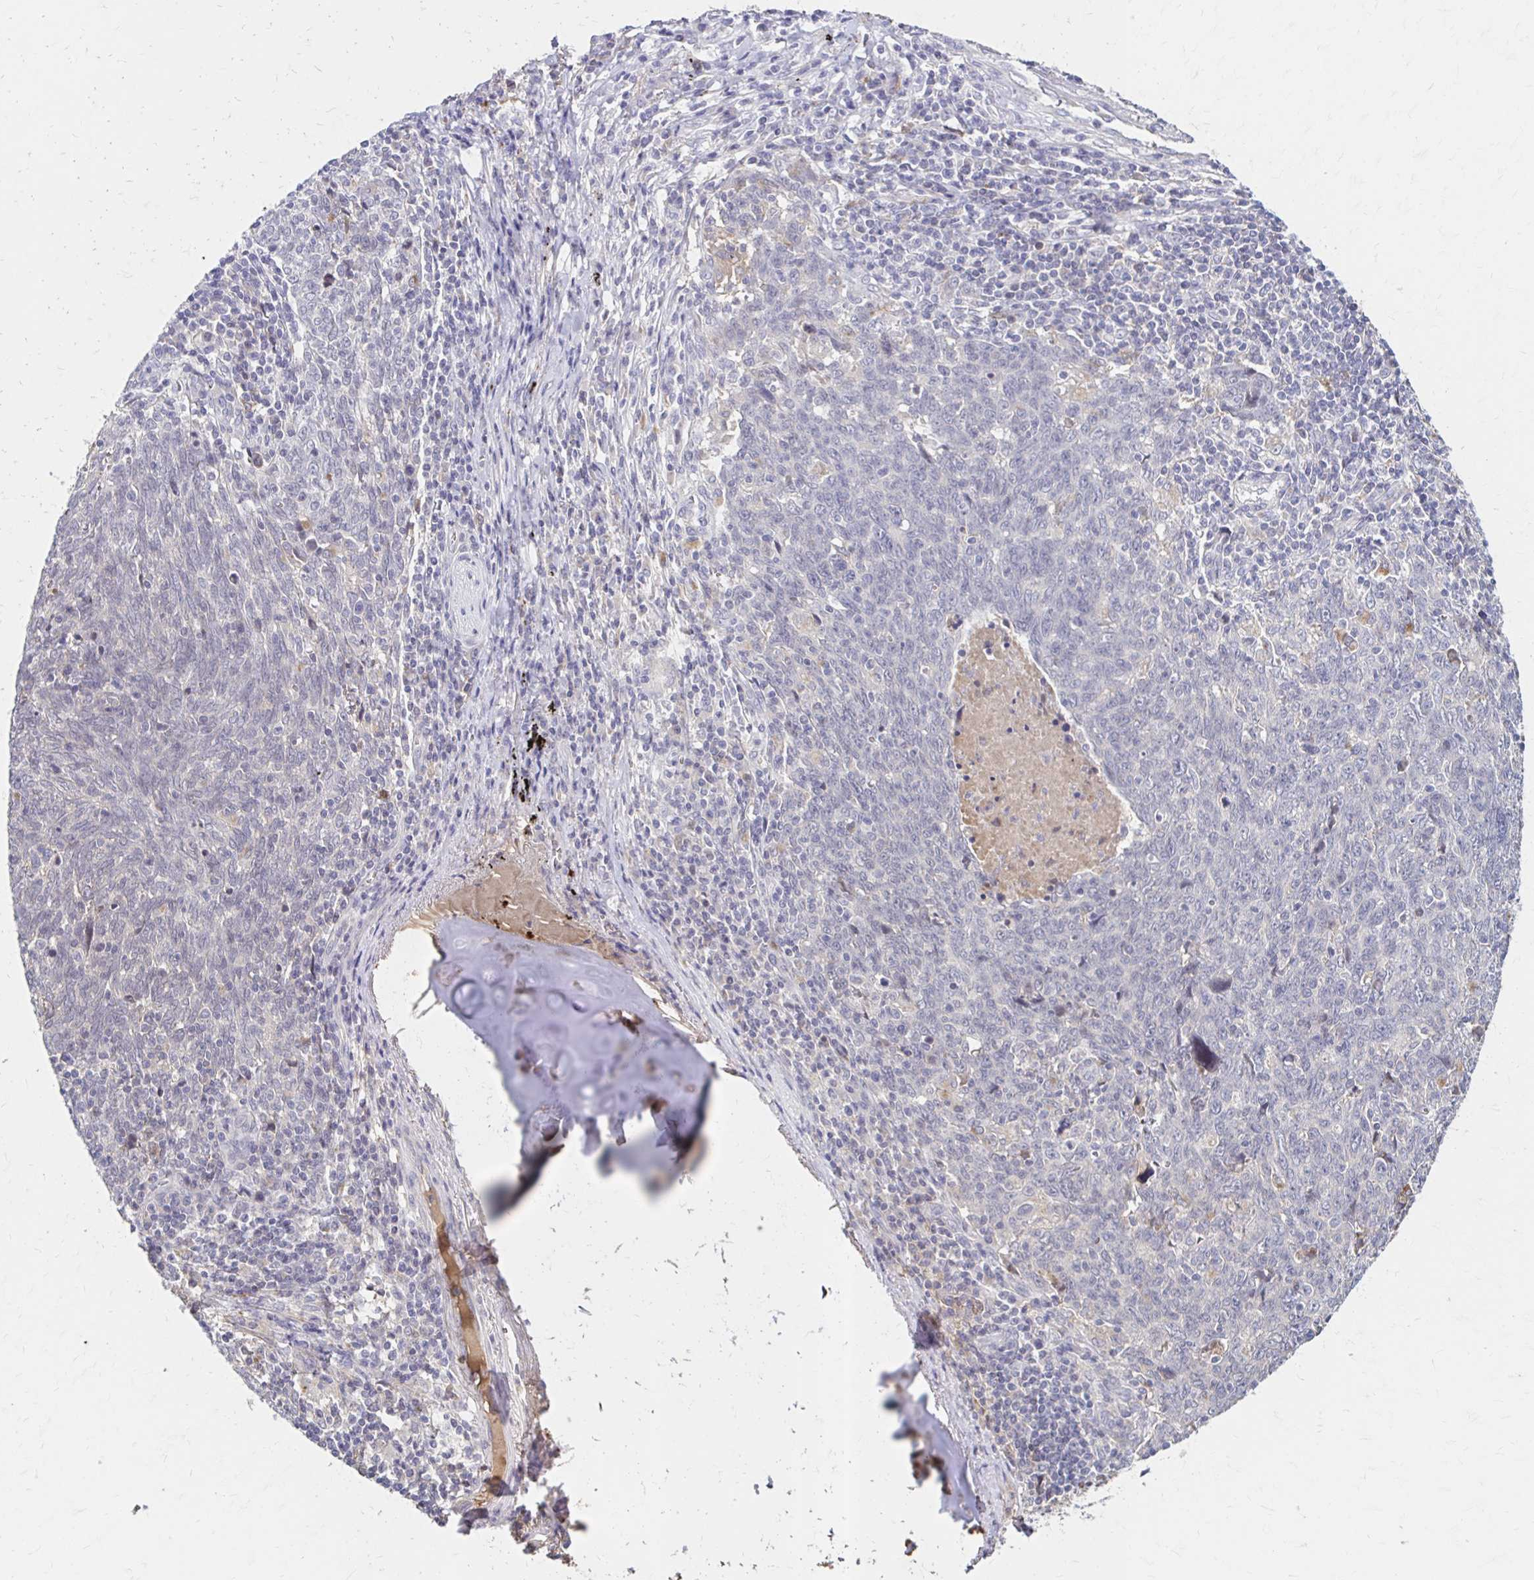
{"staining": {"intensity": "negative", "quantity": "none", "location": "none"}, "tissue": "lung cancer", "cell_type": "Tumor cells", "image_type": "cancer", "snomed": [{"axis": "morphology", "description": "Squamous cell carcinoma, NOS"}, {"axis": "topography", "description": "Lung"}], "caption": "Immunohistochemistry micrograph of lung cancer stained for a protein (brown), which demonstrates no expression in tumor cells. (Immunohistochemistry, brightfield microscopy, high magnification).", "gene": "HMGCS2", "patient": {"sex": "female", "age": 72}}